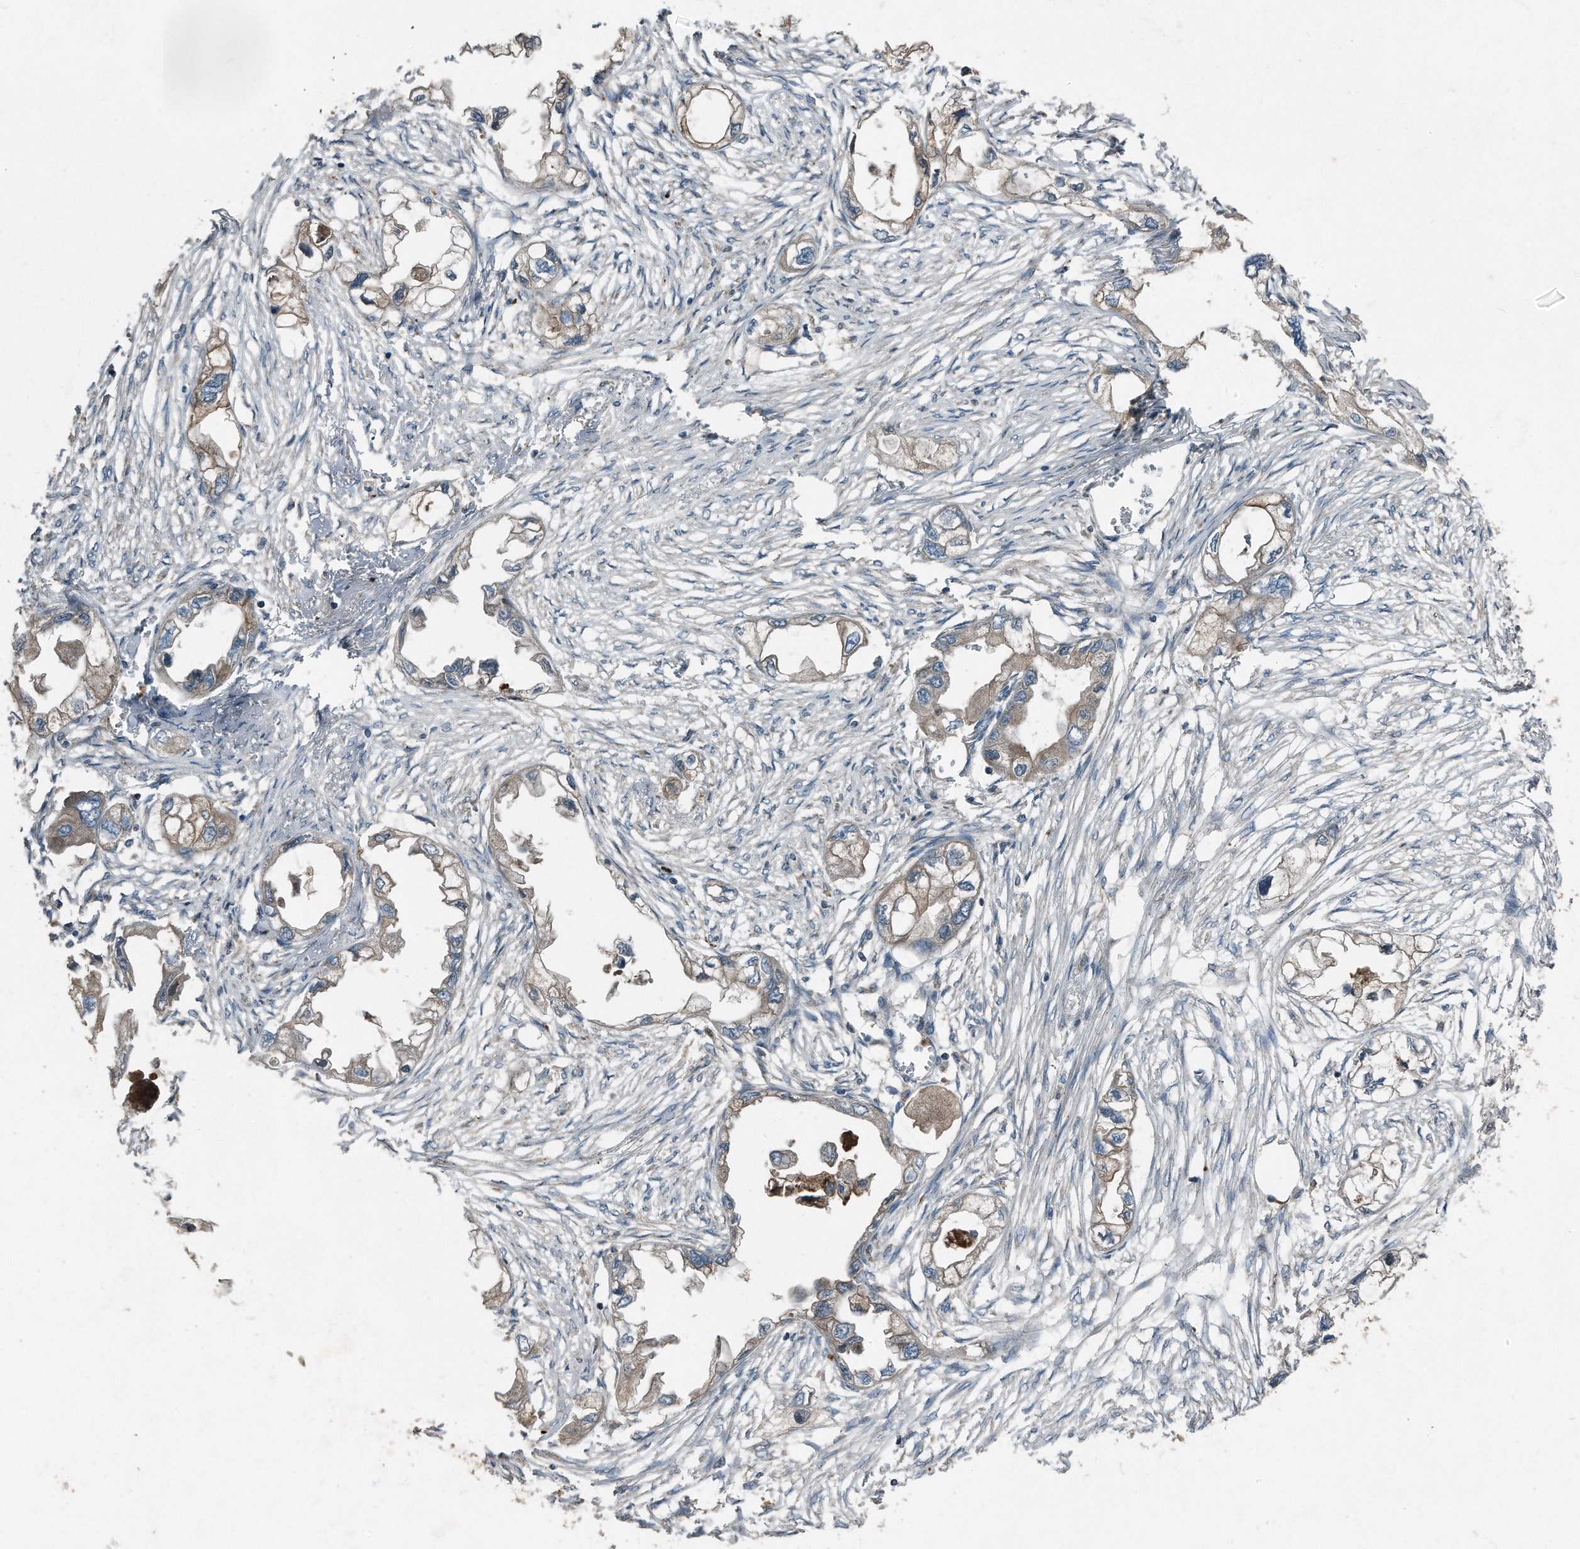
{"staining": {"intensity": "weak", "quantity": "25%-75%", "location": "cytoplasmic/membranous"}, "tissue": "endometrial cancer", "cell_type": "Tumor cells", "image_type": "cancer", "snomed": [{"axis": "morphology", "description": "Adenocarcinoma, NOS"}, {"axis": "morphology", "description": "Adenocarcinoma, metastatic, NOS"}, {"axis": "topography", "description": "Adipose tissue"}, {"axis": "topography", "description": "Endometrium"}], "caption": "Immunohistochemical staining of human endometrial metastatic adenocarcinoma displays low levels of weak cytoplasmic/membranous positivity in approximately 25%-75% of tumor cells.", "gene": "C9", "patient": {"sex": "female", "age": 67}}